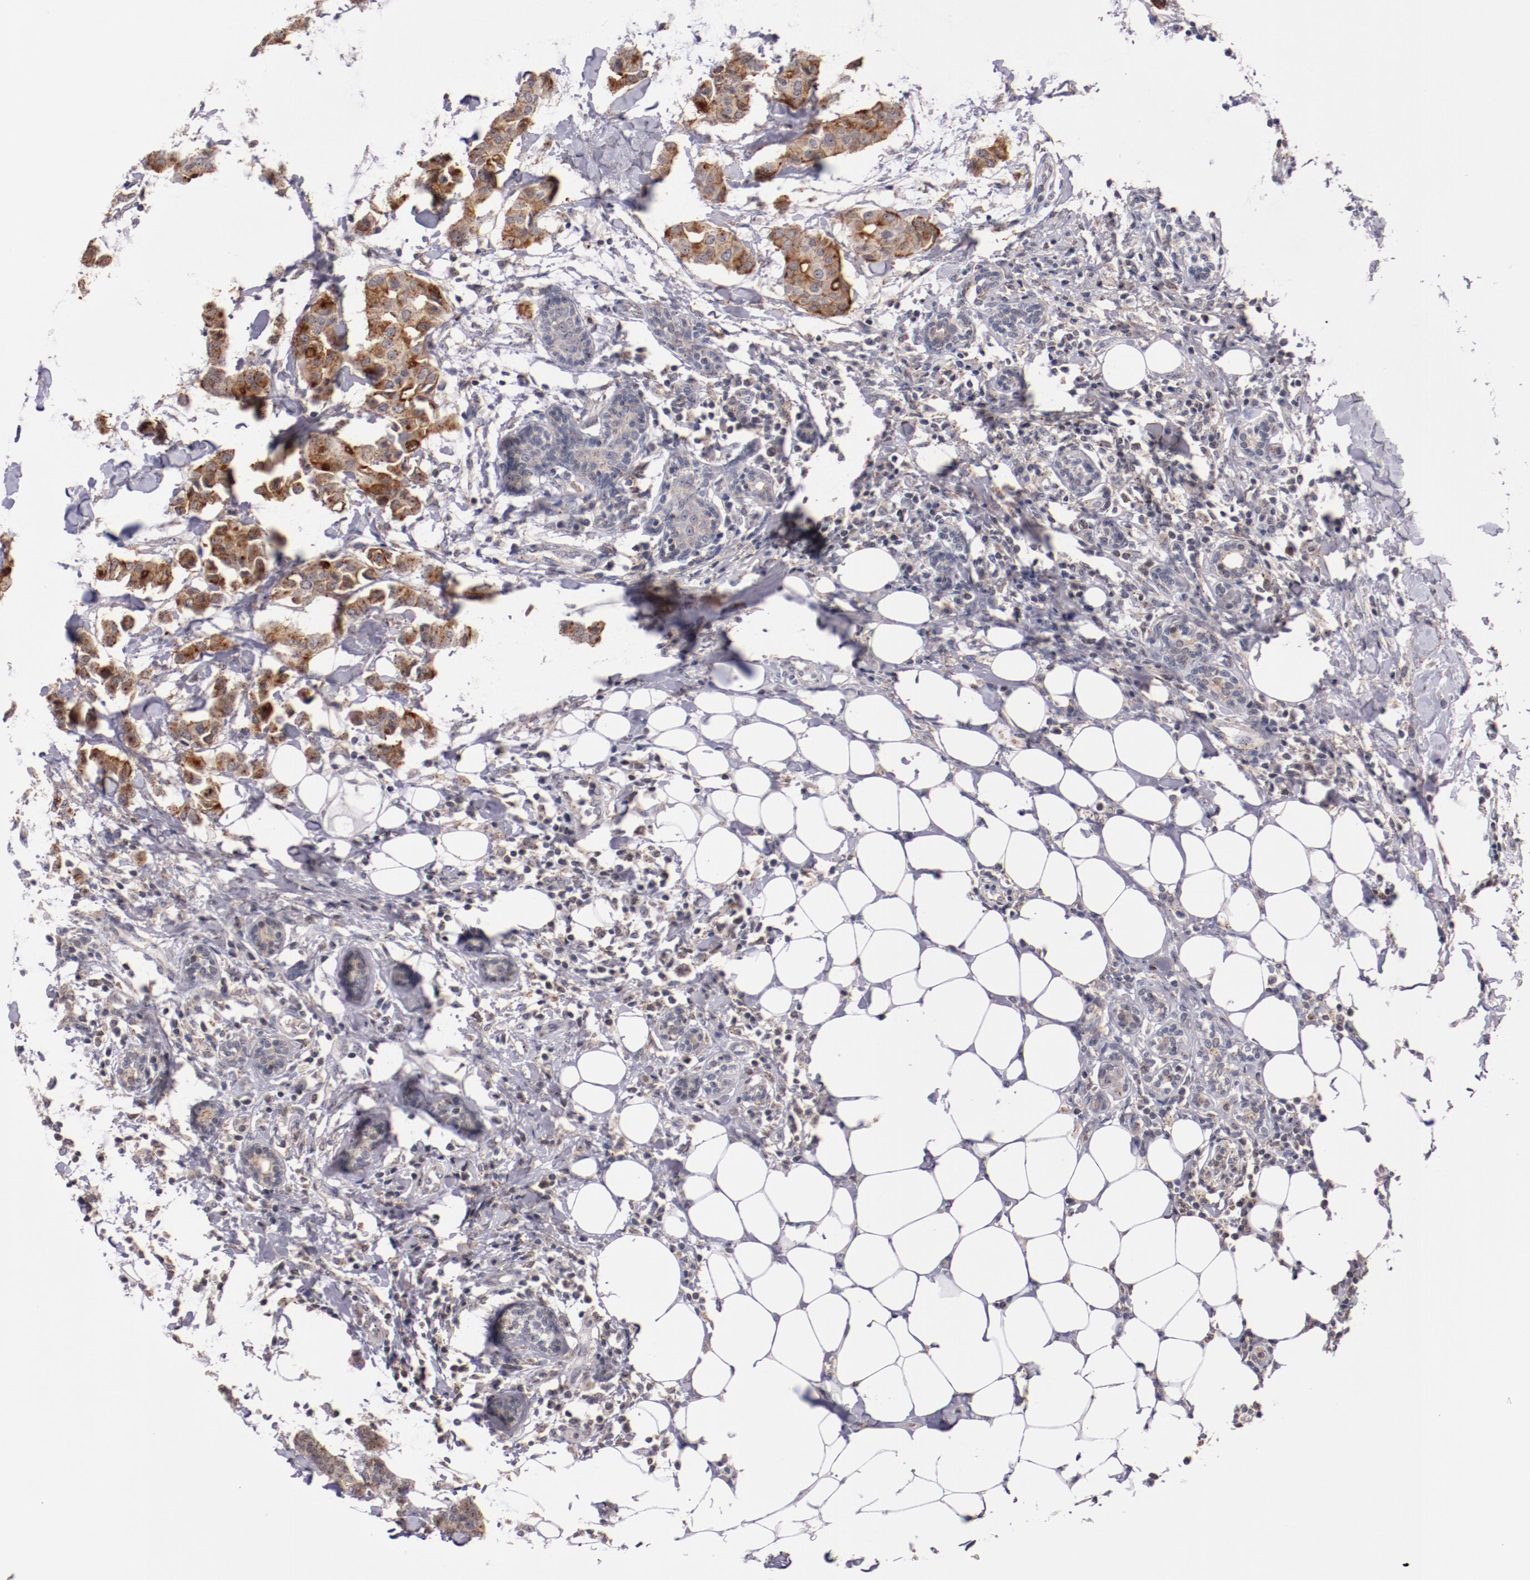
{"staining": {"intensity": "strong", "quantity": ">75%", "location": "cytoplasmic/membranous"}, "tissue": "breast cancer", "cell_type": "Tumor cells", "image_type": "cancer", "snomed": [{"axis": "morphology", "description": "Duct carcinoma"}, {"axis": "topography", "description": "Breast"}], "caption": "Immunohistochemical staining of human breast infiltrating ductal carcinoma displays strong cytoplasmic/membranous protein positivity in about >75% of tumor cells. The staining is performed using DAB brown chromogen to label protein expression. The nuclei are counter-stained blue using hematoxylin.", "gene": "SYP", "patient": {"sex": "female", "age": 40}}